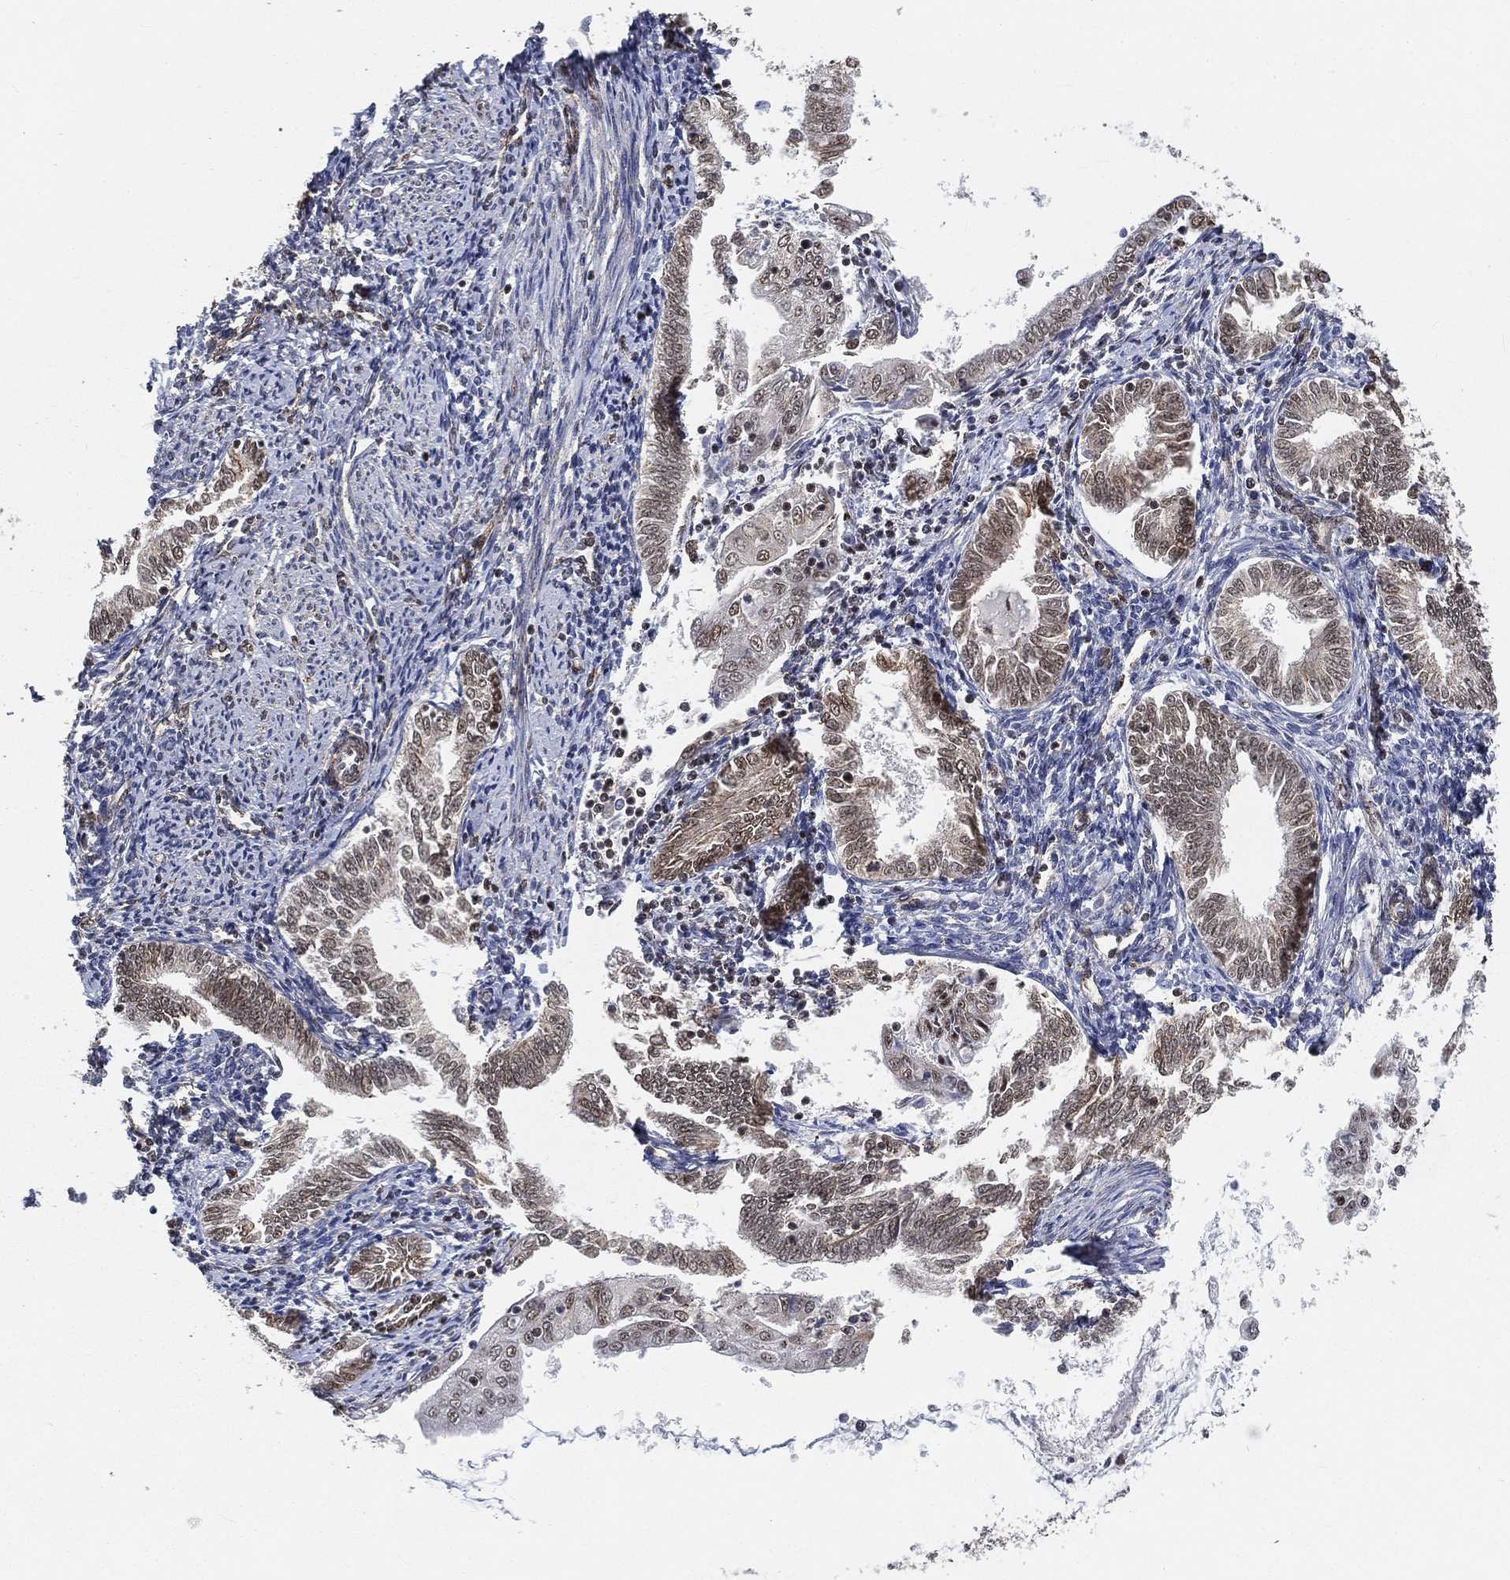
{"staining": {"intensity": "moderate", "quantity": "<25%", "location": "nuclear"}, "tissue": "endometrial cancer", "cell_type": "Tumor cells", "image_type": "cancer", "snomed": [{"axis": "morphology", "description": "Adenocarcinoma, NOS"}, {"axis": "topography", "description": "Endometrium"}], "caption": "Endometrial adenocarcinoma stained with DAB immunohistochemistry (IHC) reveals low levels of moderate nuclear expression in about <25% of tumor cells. The protein is shown in brown color, while the nuclei are stained blue.", "gene": "RSRC2", "patient": {"sex": "female", "age": 56}}